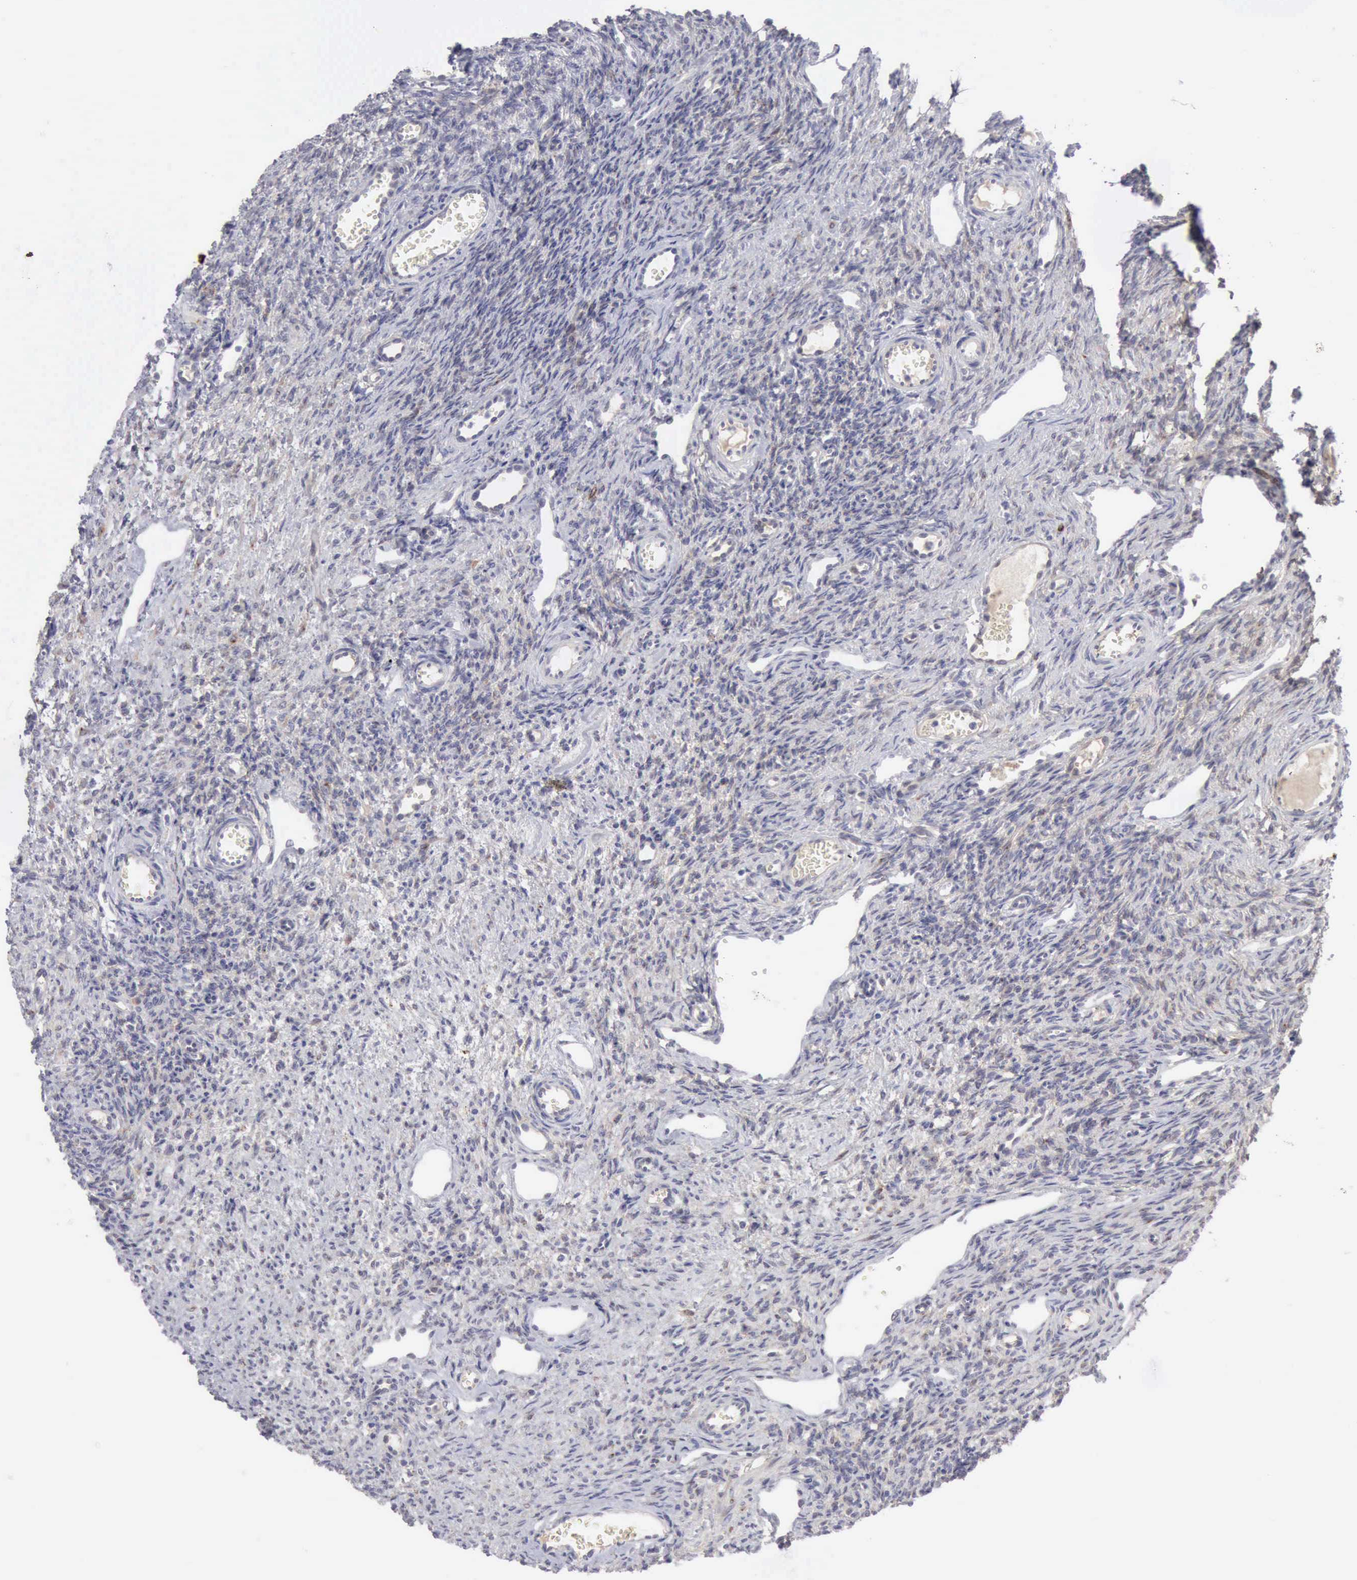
{"staining": {"intensity": "weak", "quantity": ">75%", "location": "cytoplasmic/membranous"}, "tissue": "ovary", "cell_type": "Follicle cells", "image_type": "normal", "snomed": [{"axis": "morphology", "description": "Normal tissue, NOS"}, {"axis": "topography", "description": "Ovary"}], "caption": "IHC staining of unremarkable ovary, which exhibits low levels of weak cytoplasmic/membranous positivity in about >75% of follicle cells indicating weak cytoplasmic/membranous protein expression. The staining was performed using DAB (3,3'-diaminobenzidine) (brown) for protein detection and nuclei were counterstained in hematoxylin (blue).", "gene": "TFRC", "patient": {"sex": "female", "age": 33}}